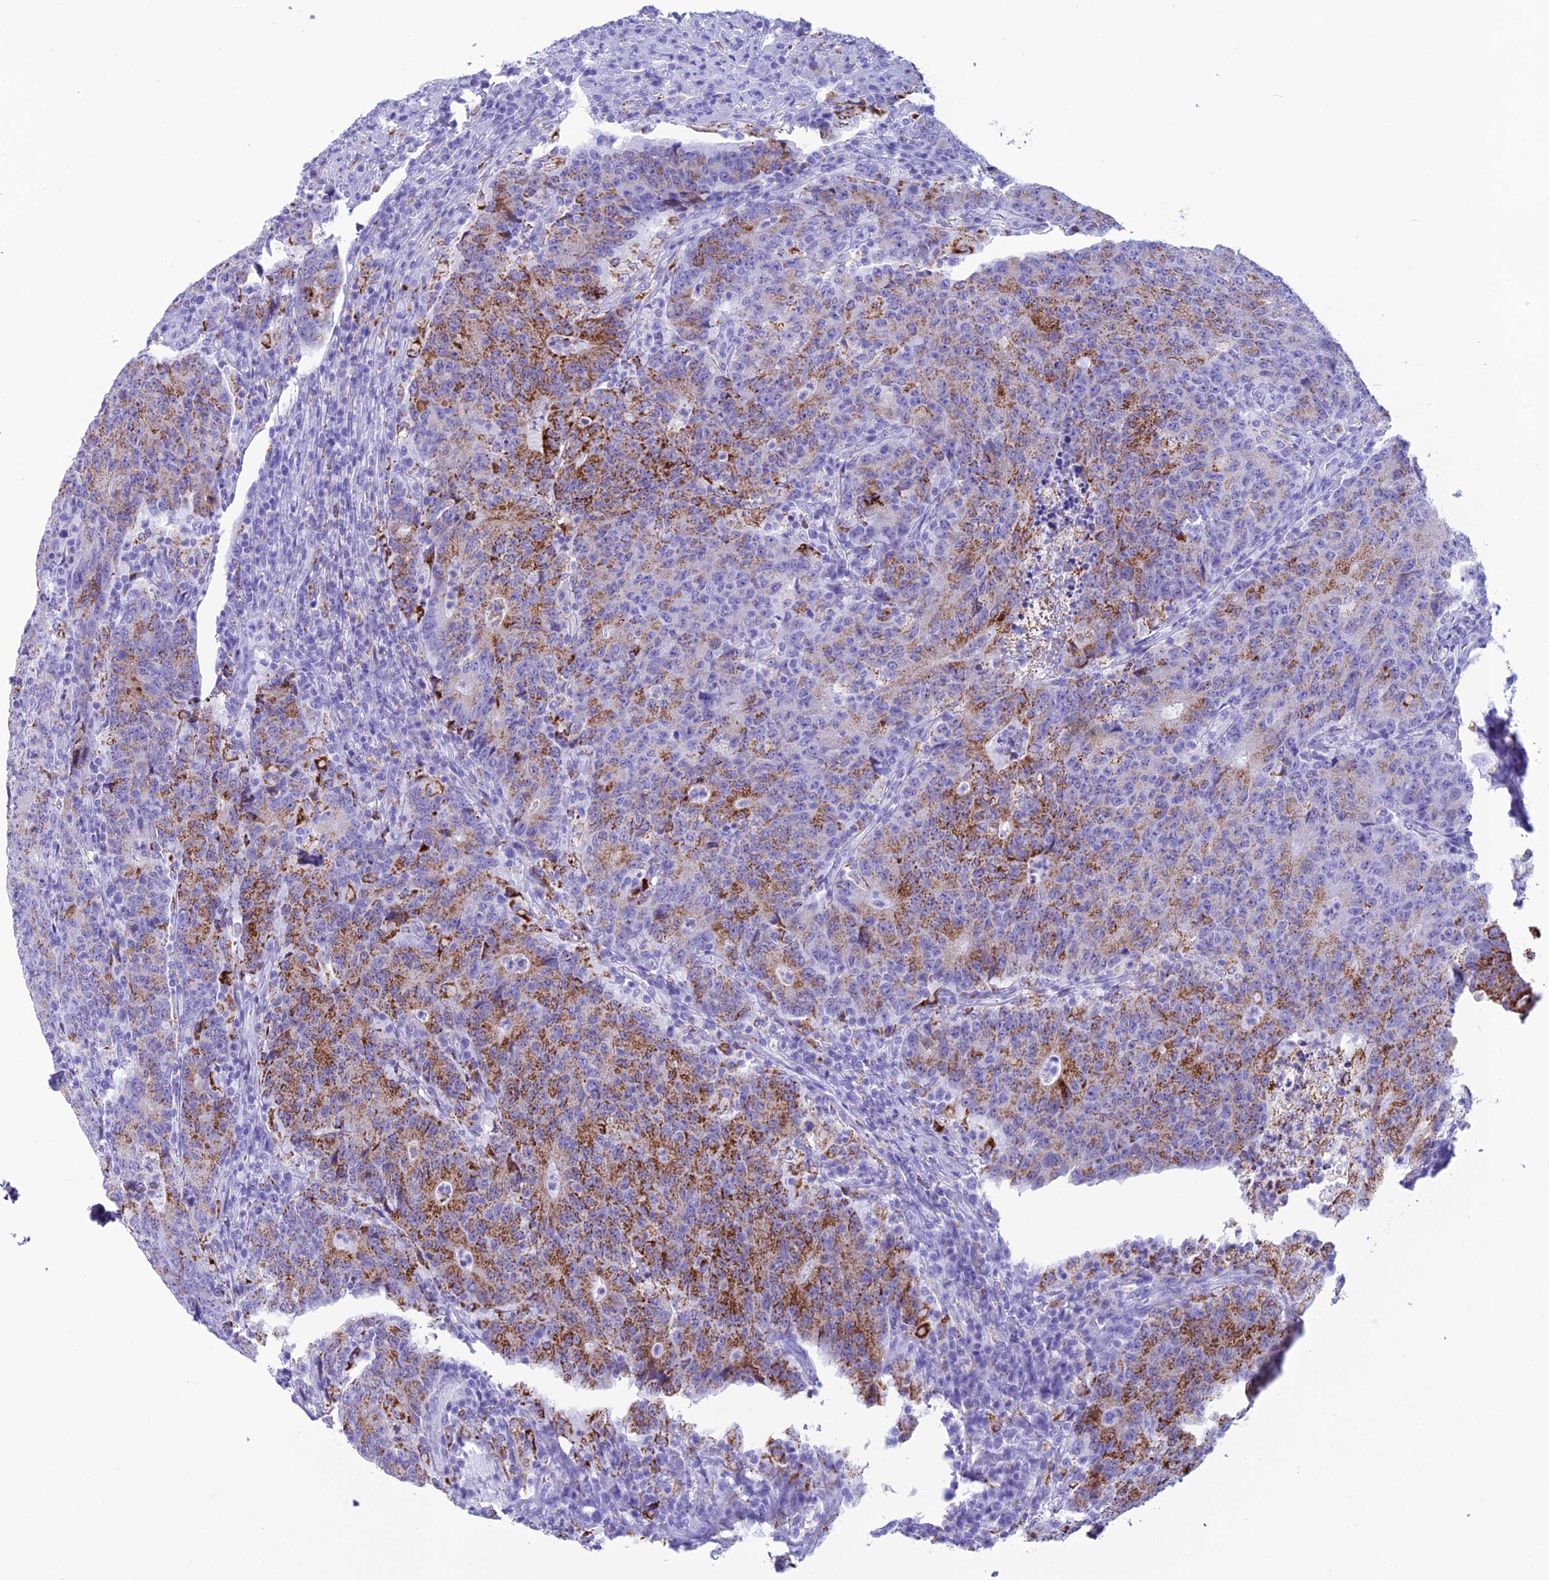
{"staining": {"intensity": "moderate", "quantity": "25%-75%", "location": "cytoplasmic/membranous"}, "tissue": "colorectal cancer", "cell_type": "Tumor cells", "image_type": "cancer", "snomed": [{"axis": "morphology", "description": "Adenocarcinoma, NOS"}, {"axis": "topography", "description": "Colon"}], "caption": "The photomicrograph shows a brown stain indicating the presence of a protein in the cytoplasmic/membranous of tumor cells in colorectal cancer (adenocarcinoma).", "gene": "TRAM1L1", "patient": {"sex": "female", "age": 75}}